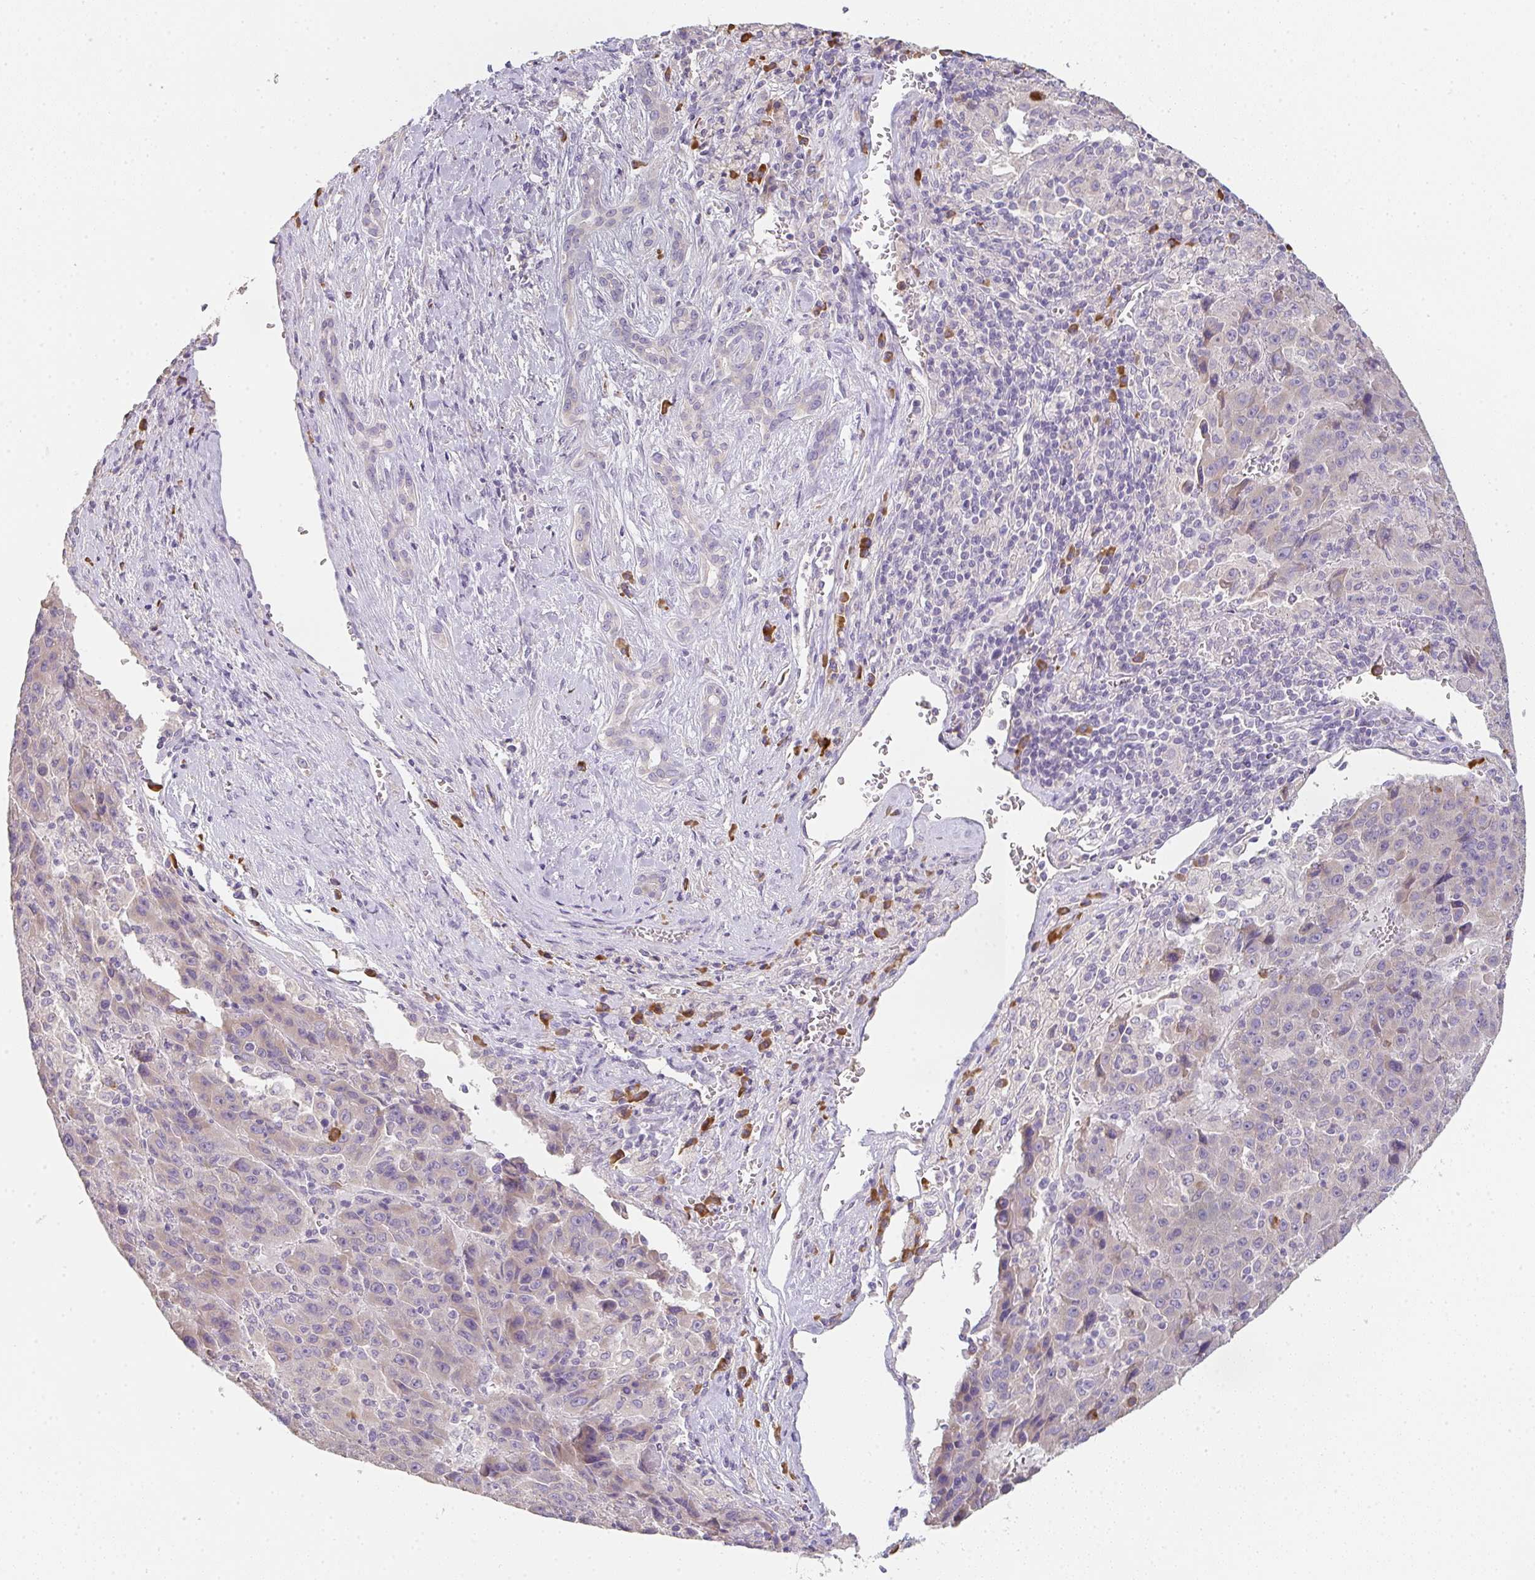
{"staining": {"intensity": "weak", "quantity": "<25%", "location": "cytoplasmic/membranous"}, "tissue": "liver cancer", "cell_type": "Tumor cells", "image_type": "cancer", "snomed": [{"axis": "morphology", "description": "Carcinoma, Hepatocellular, NOS"}, {"axis": "topography", "description": "Liver"}], "caption": "Immunohistochemical staining of liver cancer (hepatocellular carcinoma) shows no significant expression in tumor cells. (DAB immunohistochemistry (IHC), high magnification).", "gene": "ZNF215", "patient": {"sex": "female", "age": 53}}